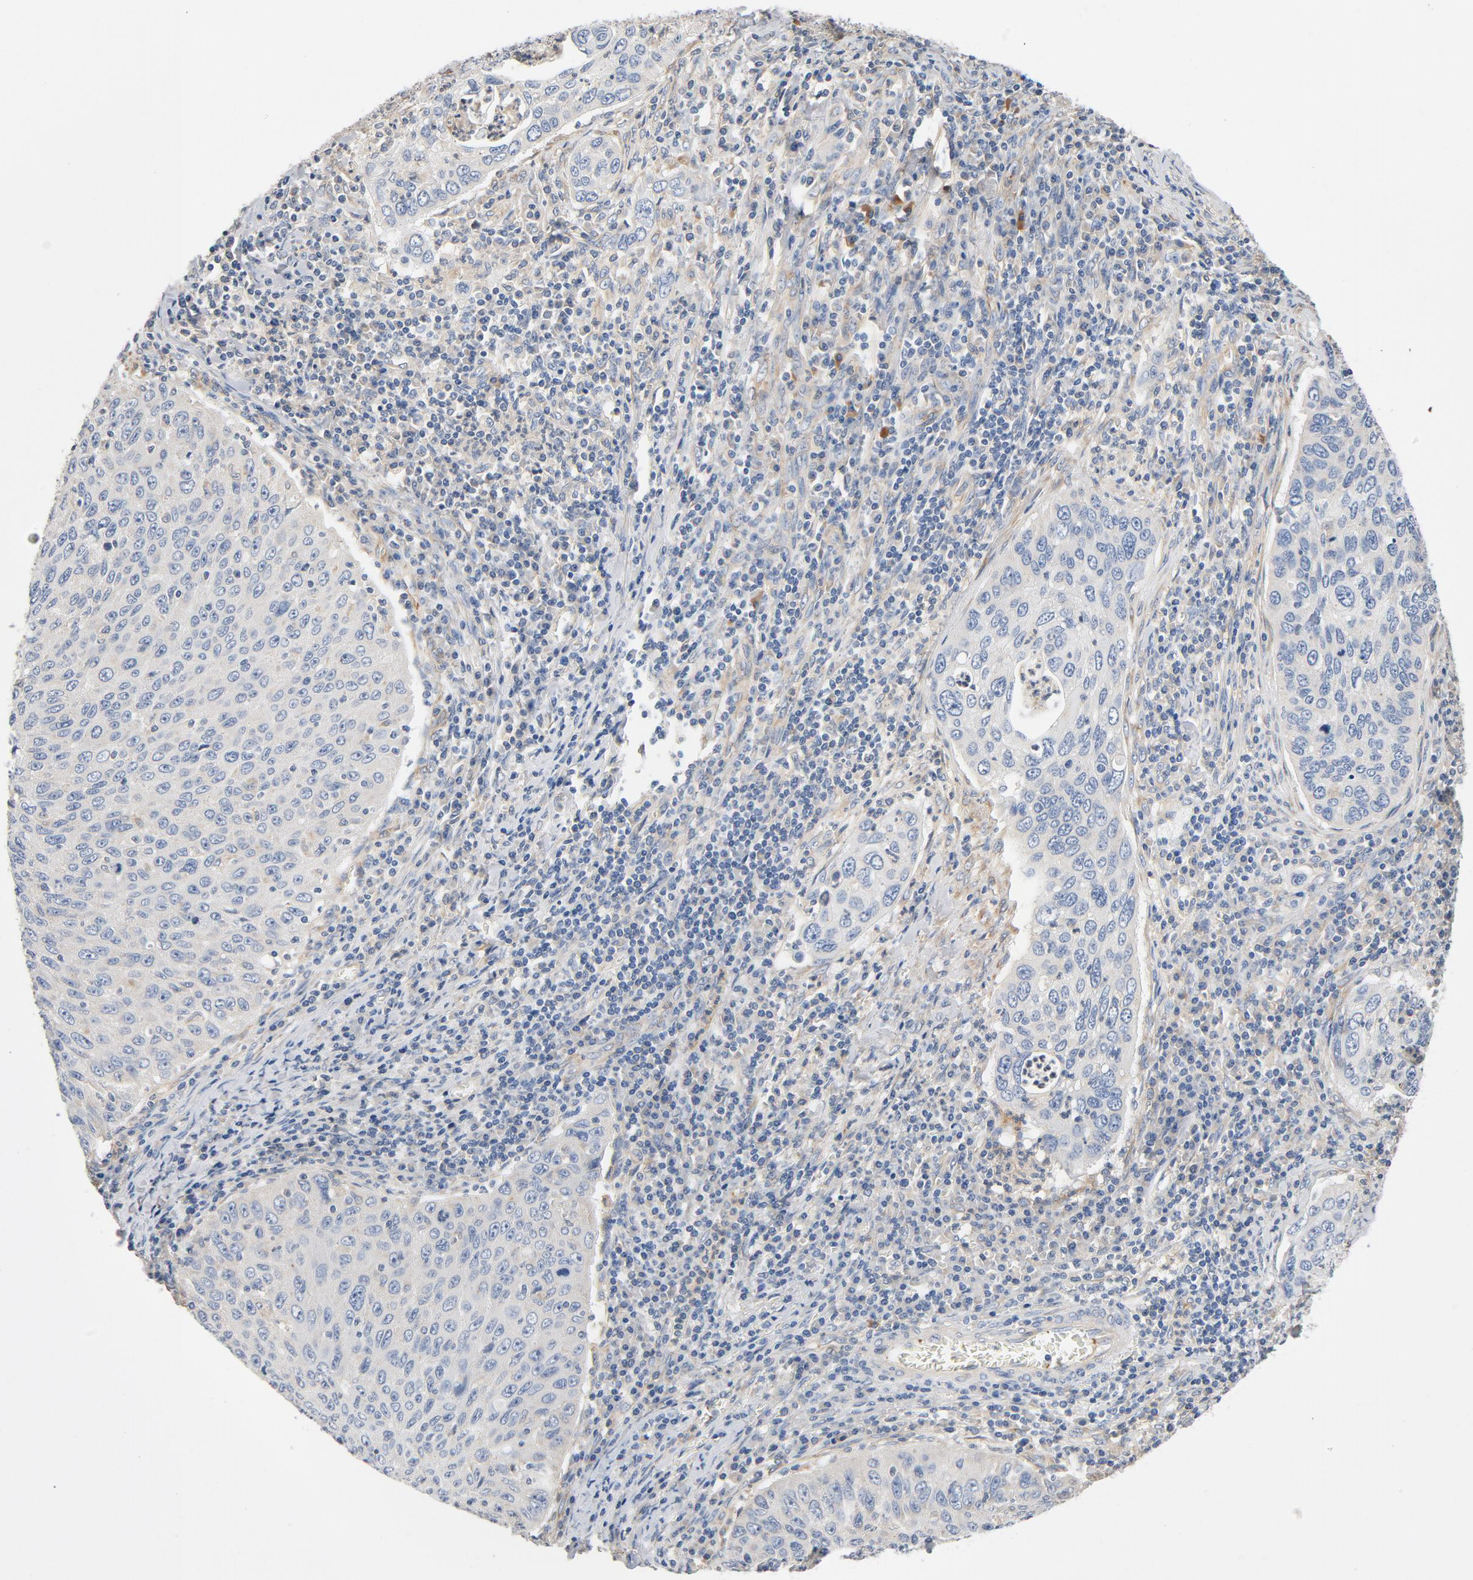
{"staining": {"intensity": "negative", "quantity": "none", "location": "none"}, "tissue": "cervical cancer", "cell_type": "Tumor cells", "image_type": "cancer", "snomed": [{"axis": "morphology", "description": "Squamous cell carcinoma, NOS"}, {"axis": "topography", "description": "Cervix"}], "caption": "DAB (3,3'-diaminobenzidine) immunohistochemical staining of cervical cancer (squamous cell carcinoma) exhibits no significant expression in tumor cells.", "gene": "ILK", "patient": {"sex": "female", "age": 53}}